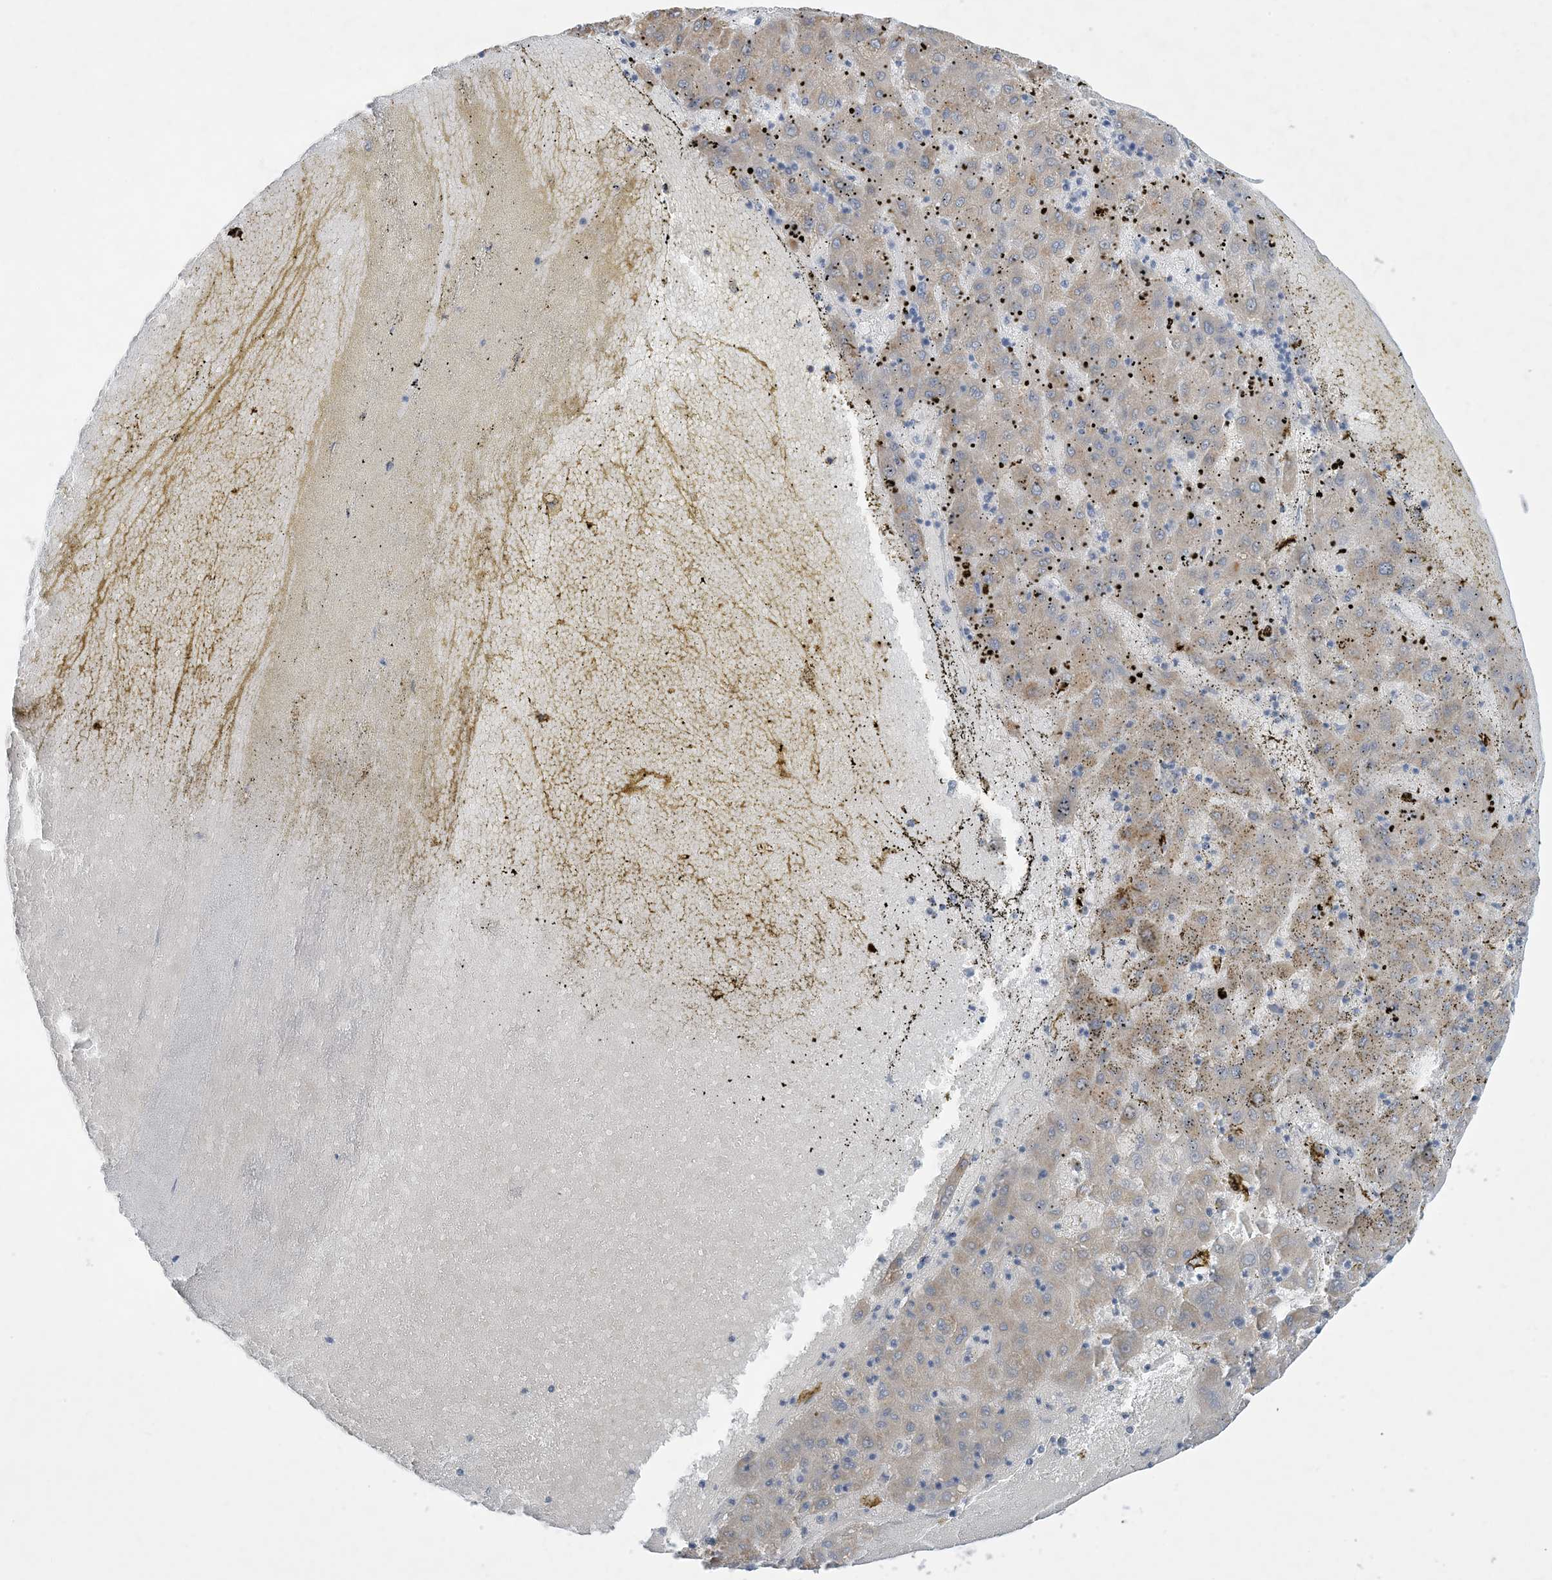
{"staining": {"intensity": "weak", "quantity": "<25%", "location": "cytoplasmic/membranous"}, "tissue": "liver cancer", "cell_type": "Tumor cells", "image_type": "cancer", "snomed": [{"axis": "morphology", "description": "Carcinoma, Hepatocellular, NOS"}, {"axis": "topography", "description": "Liver"}], "caption": "The histopathology image reveals no significant staining in tumor cells of liver cancer. (DAB immunohistochemistry (IHC) with hematoxylin counter stain).", "gene": "MRPS18A", "patient": {"sex": "male", "age": 72}}